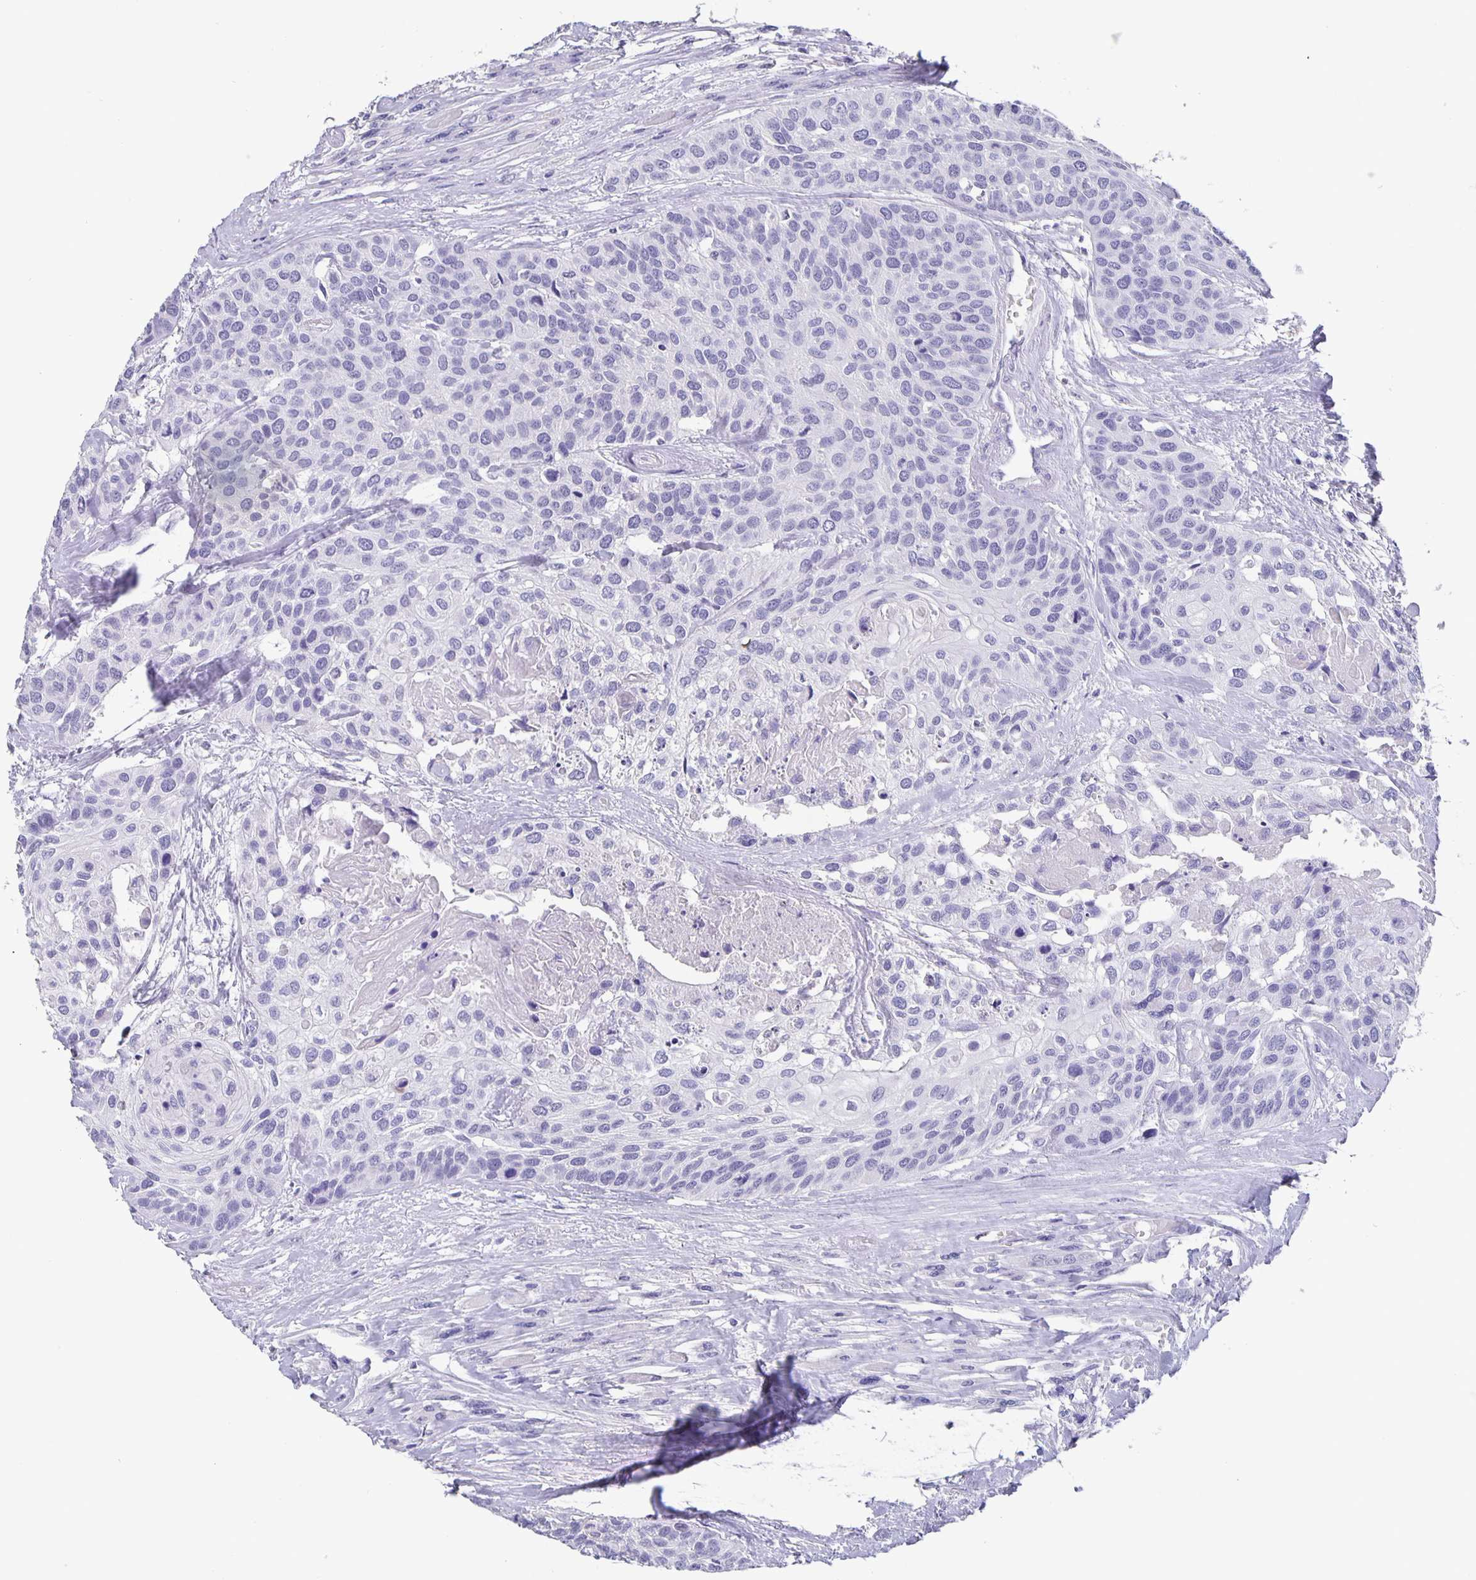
{"staining": {"intensity": "negative", "quantity": "none", "location": "none"}, "tissue": "head and neck cancer", "cell_type": "Tumor cells", "image_type": "cancer", "snomed": [{"axis": "morphology", "description": "Squamous cell carcinoma, NOS"}, {"axis": "topography", "description": "Head-Neck"}], "caption": "Immunohistochemical staining of squamous cell carcinoma (head and neck) reveals no significant positivity in tumor cells.", "gene": "SATB2", "patient": {"sex": "female", "age": 50}}